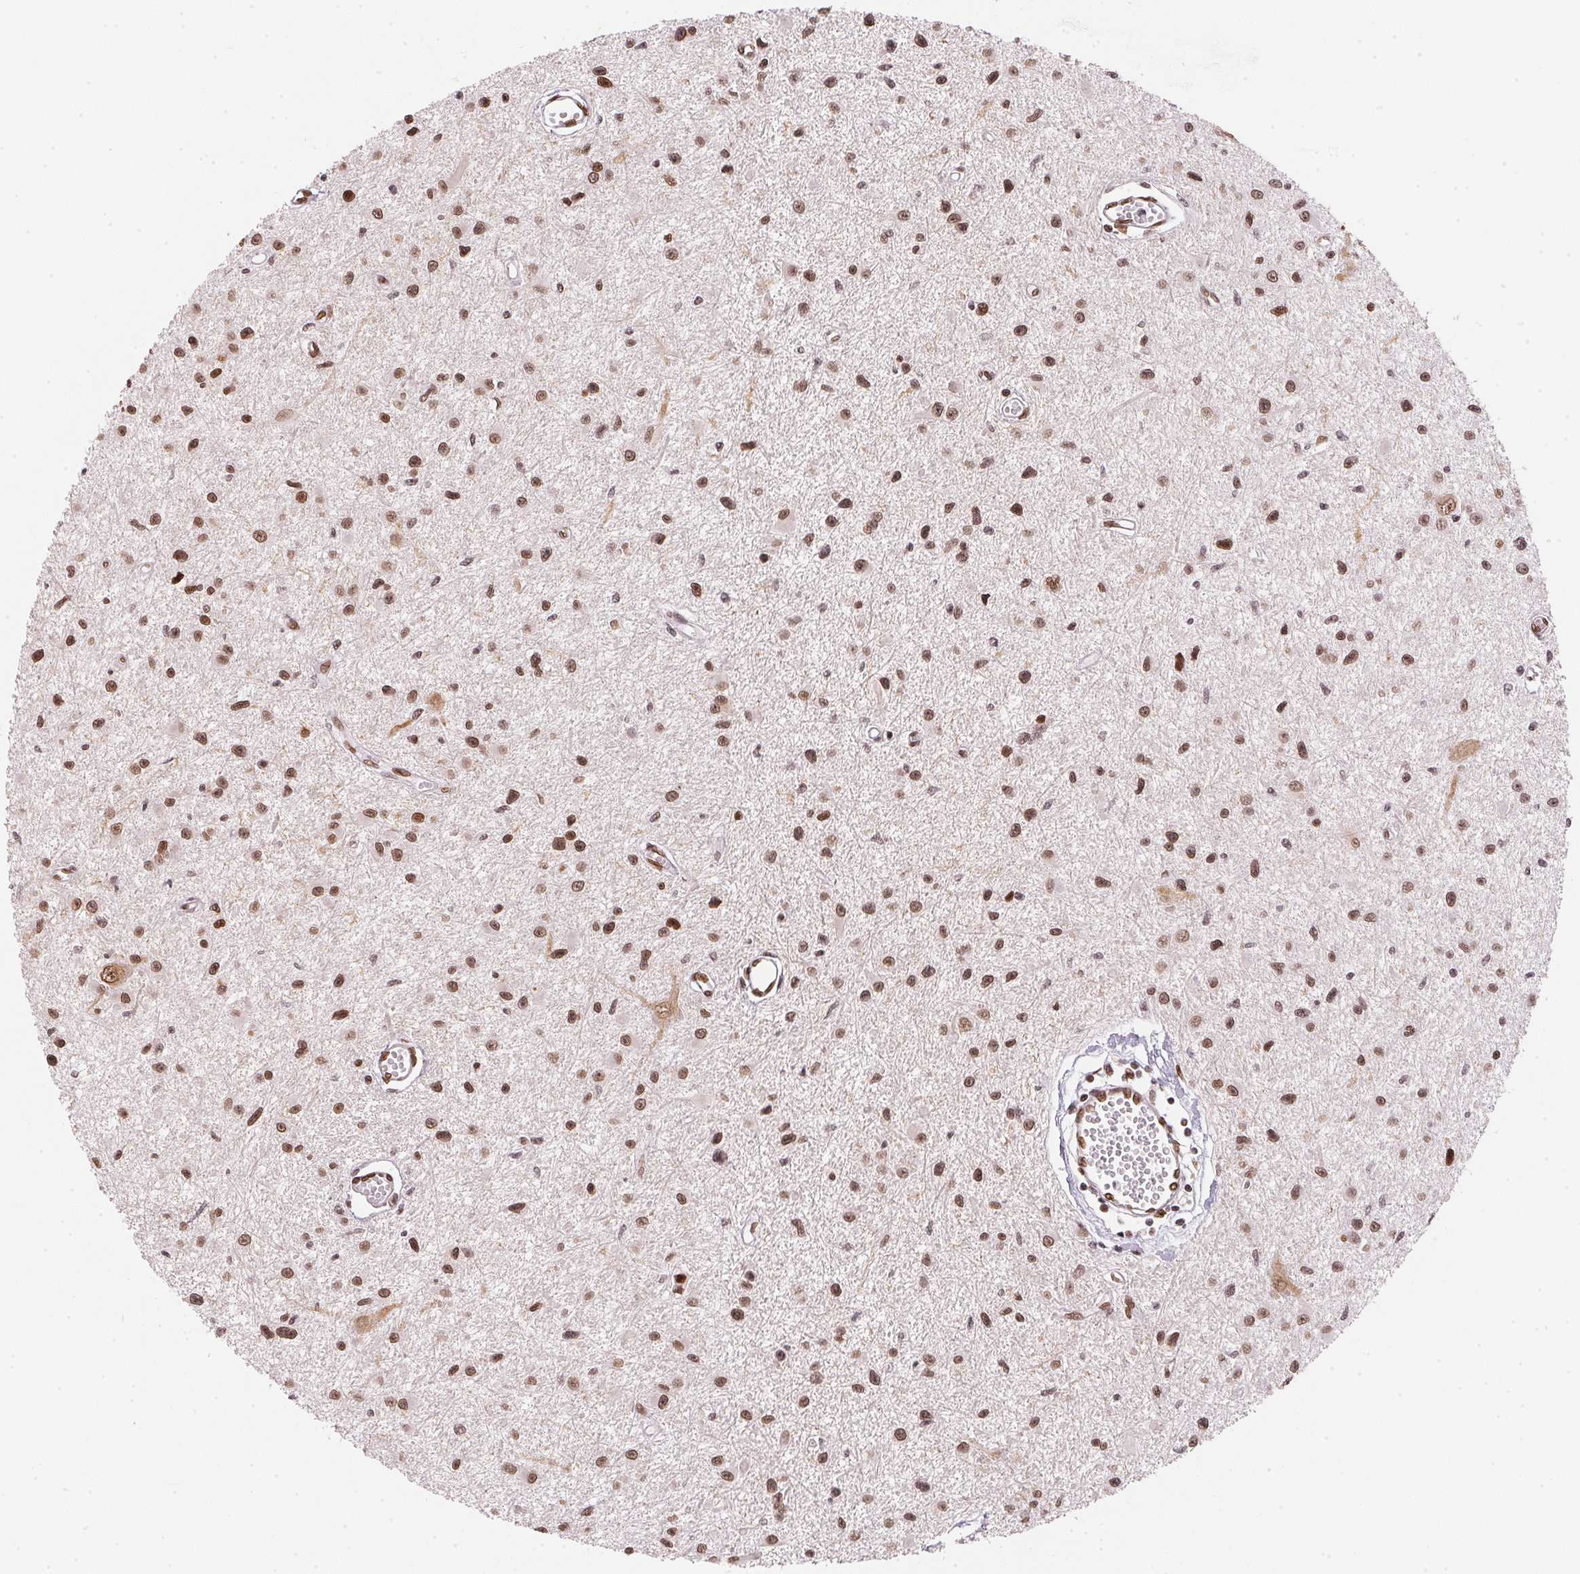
{"staining": {"intensity": "moderate", "quantity": ">75%", "location": "nuclear"}, "tissue": "glioma", "cell_type": "Tumor cells", "image_type": "cancer", "snomed": [{"axis": "morphology", "description": "Glioma, malignant, High grade"}, {"axis": "topography", "description": "Brain"}], "caption": "There is medium levels of moderate nuclear staining in tumor cells of malignant high-grade glioma, as demonstrated by immunohistochemical staining (brown color).", "gene": "SAP30BP", "patient": {"sex": "male", "age": 54}}